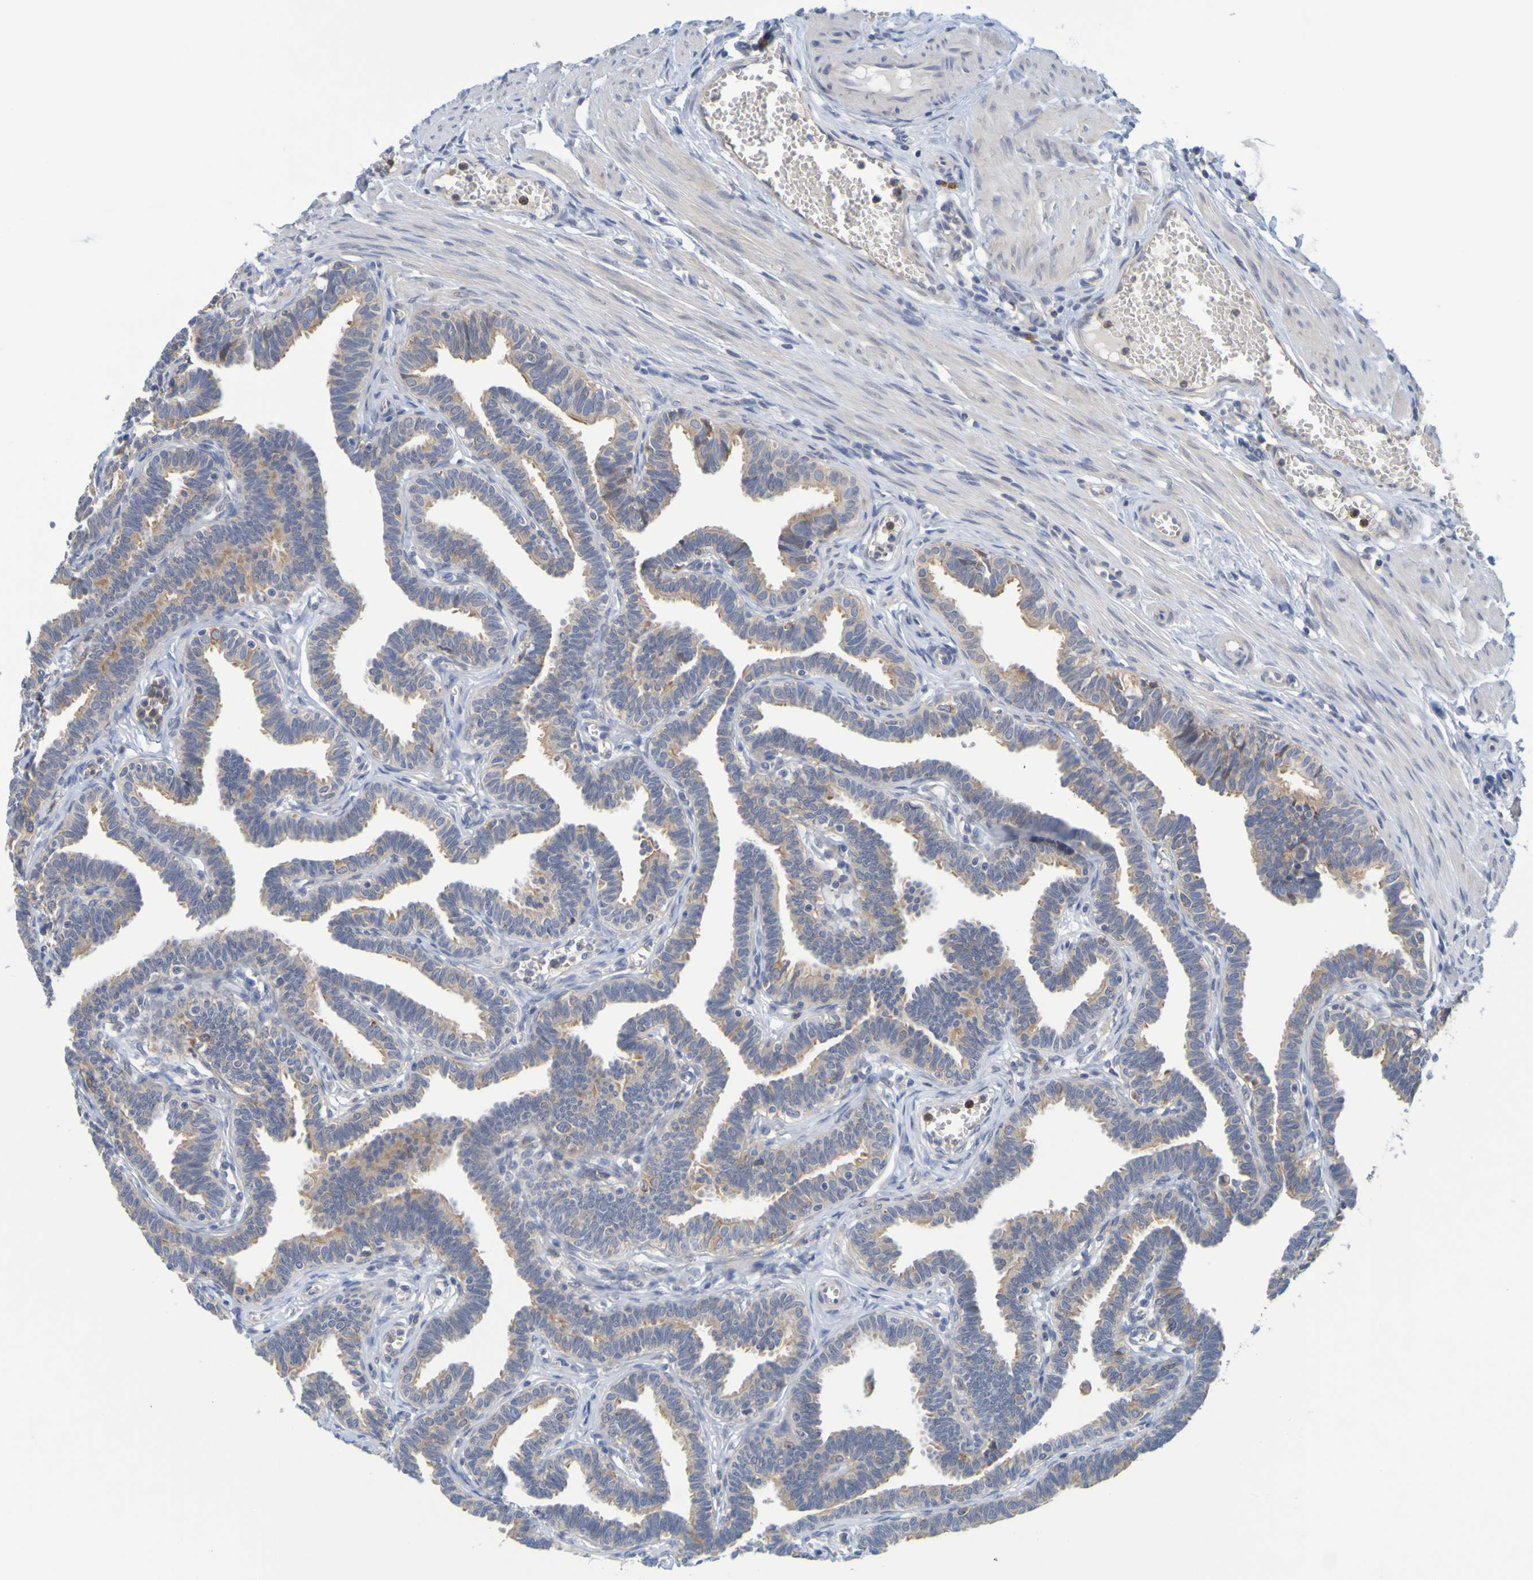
{"staining": {"intensity": "moderate", "quantity": ">75%", "location": "cytoplasmic/membranous"}, "tissue": "fallopian tube", "cell_type": "Glandular cells", "image_type": "normal", "snomed": [{"axis": "morphology", "description": "Normal tissue, NOS"}, {"axis": "topography", "description": "Fallopian tube"}, {"axis": "topography", "description": "Ovary"}], "caption": "A histopathology image of fallopian tube stained for a protein demonstrates moderate cytoplasmic/membranous brown staining in glandular cells. Nuclei are stained in blue.", "gene": "SIL1", "patient": {"sex": "female", "age": 23}}